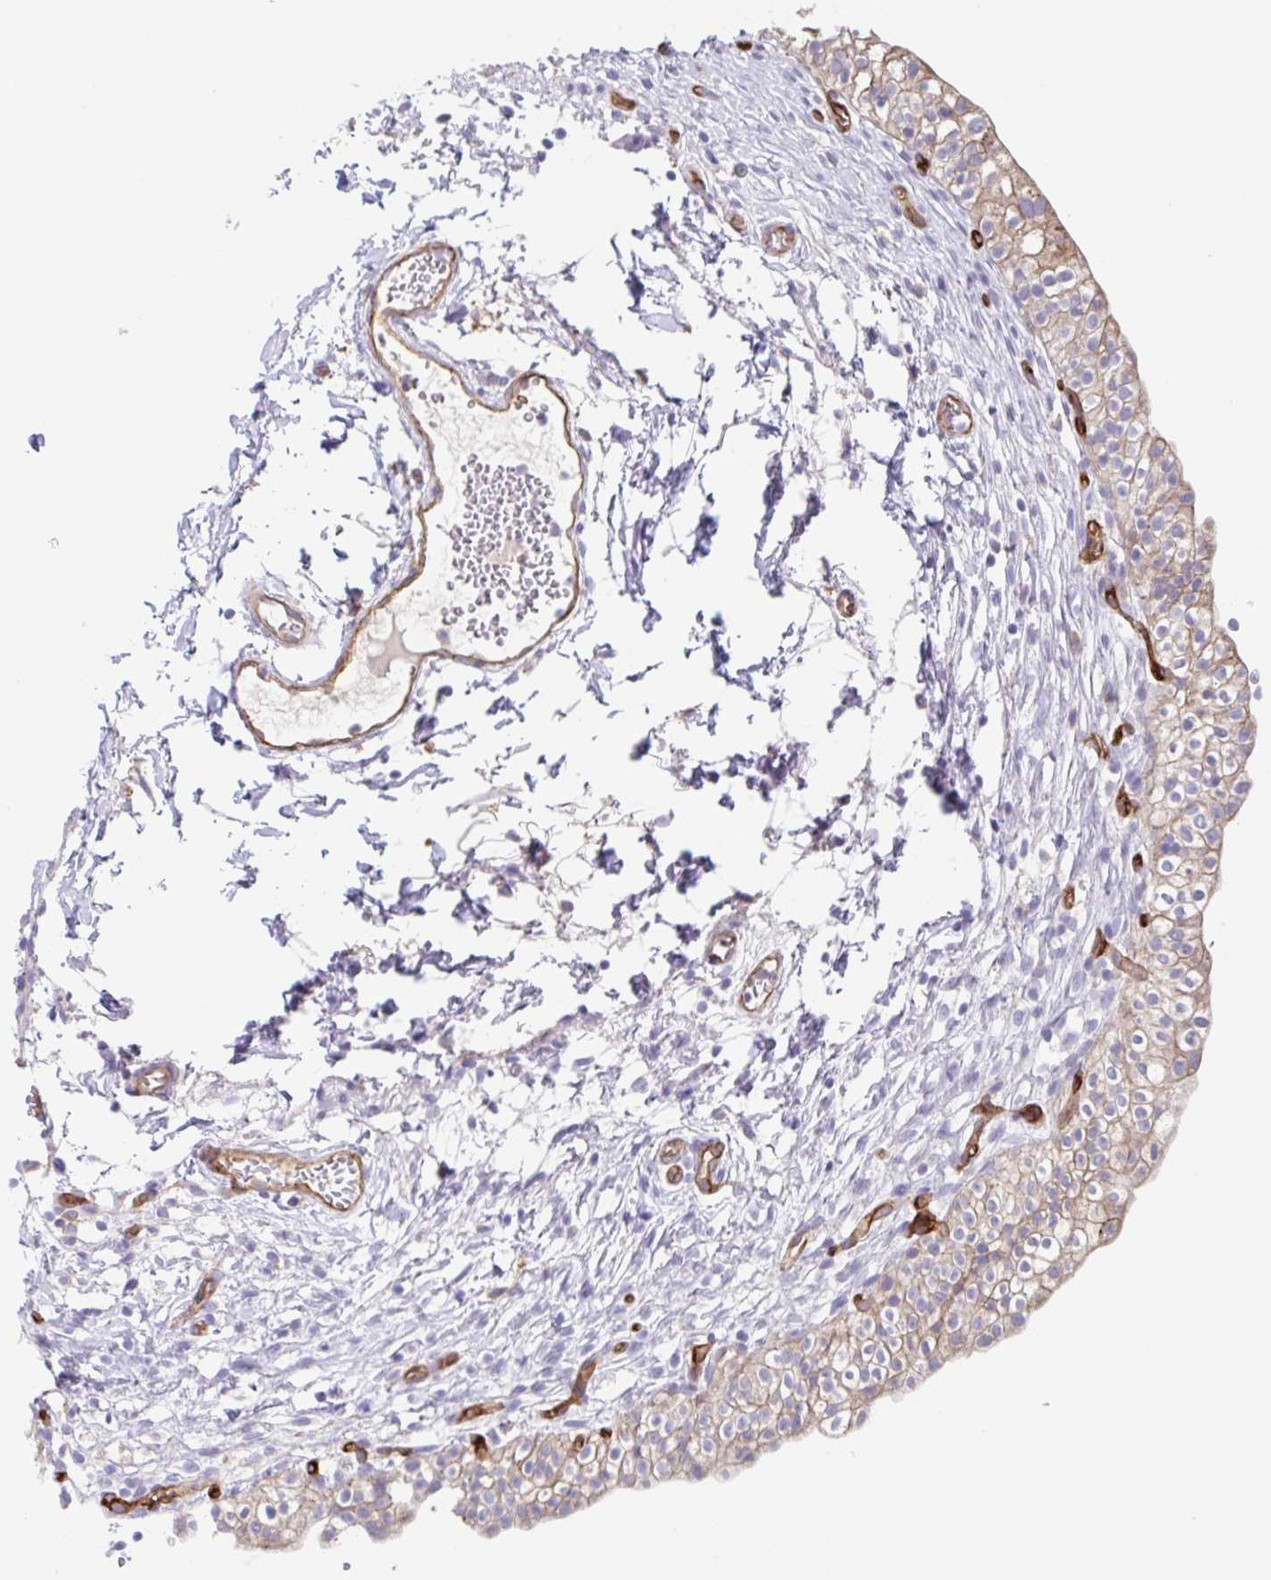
{"staining": {"intensity": "moderate", "quantity": "25%-75%", "location": "cytoplasmic/membranous"}, "tissue": "urinary bladder", "cell_type": "Urothelial cells", "image_type": "normal", "snomed": [{"axis": "morphology", "description": "Normal tissue, NOS"}, {"axis": "topography", "description": "Urinary bladder"}, {"axis": "topography", "description": "Peripheral nerve tissue"}], "caption": "Urothelial cells demonstrate medium levels of moderate cytoplasmic/membranous expression in about 25%-75% of cells in benign urinary bladder. The staining was performed using DAB, with brown indicating positive protein expression. Nuclei are stained blue with hematoxylin.", "gene": "EHD4", "patient": {"sex": "male", "age": 55}}